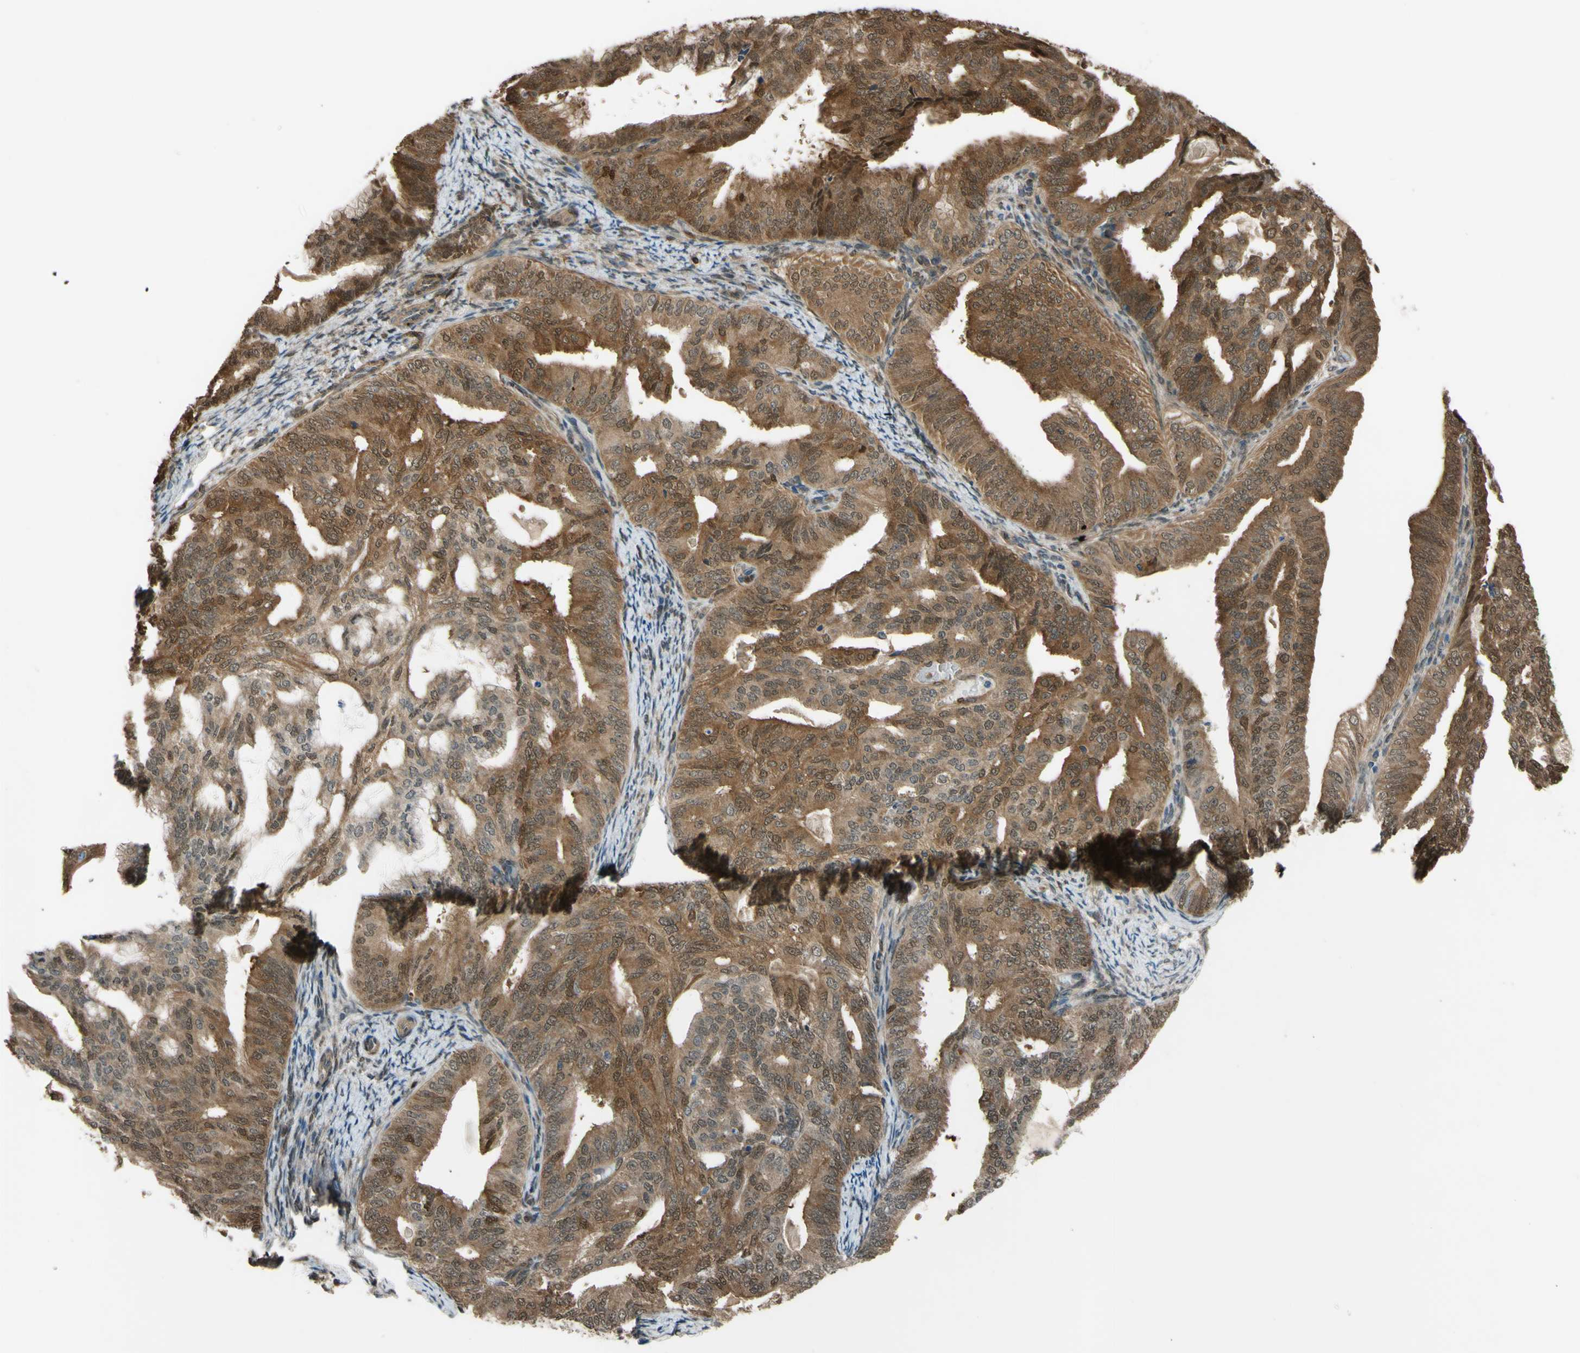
{"staining": {"intensity": "moderate", "quantity": ">75%", "location": "cytoplasmic/membranous"}, "tissue": "endometrial cancer", "cell_type": "Tumor cells", "image_type": "cancer", "snomed": [{"axis": "morphology", "description": "Adenocarcinoma, NOS"}, {"axis": "topography", "description": "Endometrium"}], "caption": "The image shows immunohistochemical staining of endometrial cancer (adenocarcinoma). There is moderate cytoplasmic/membranous positivity is identified in approximately >75% of tumor cells. (DAB (3,3'-diaminobenzidine) = brown stain, brightfield microscopy at high magnification).", "gene": "YWHAQ", "patient": {"sex": "female", "age": 58}}